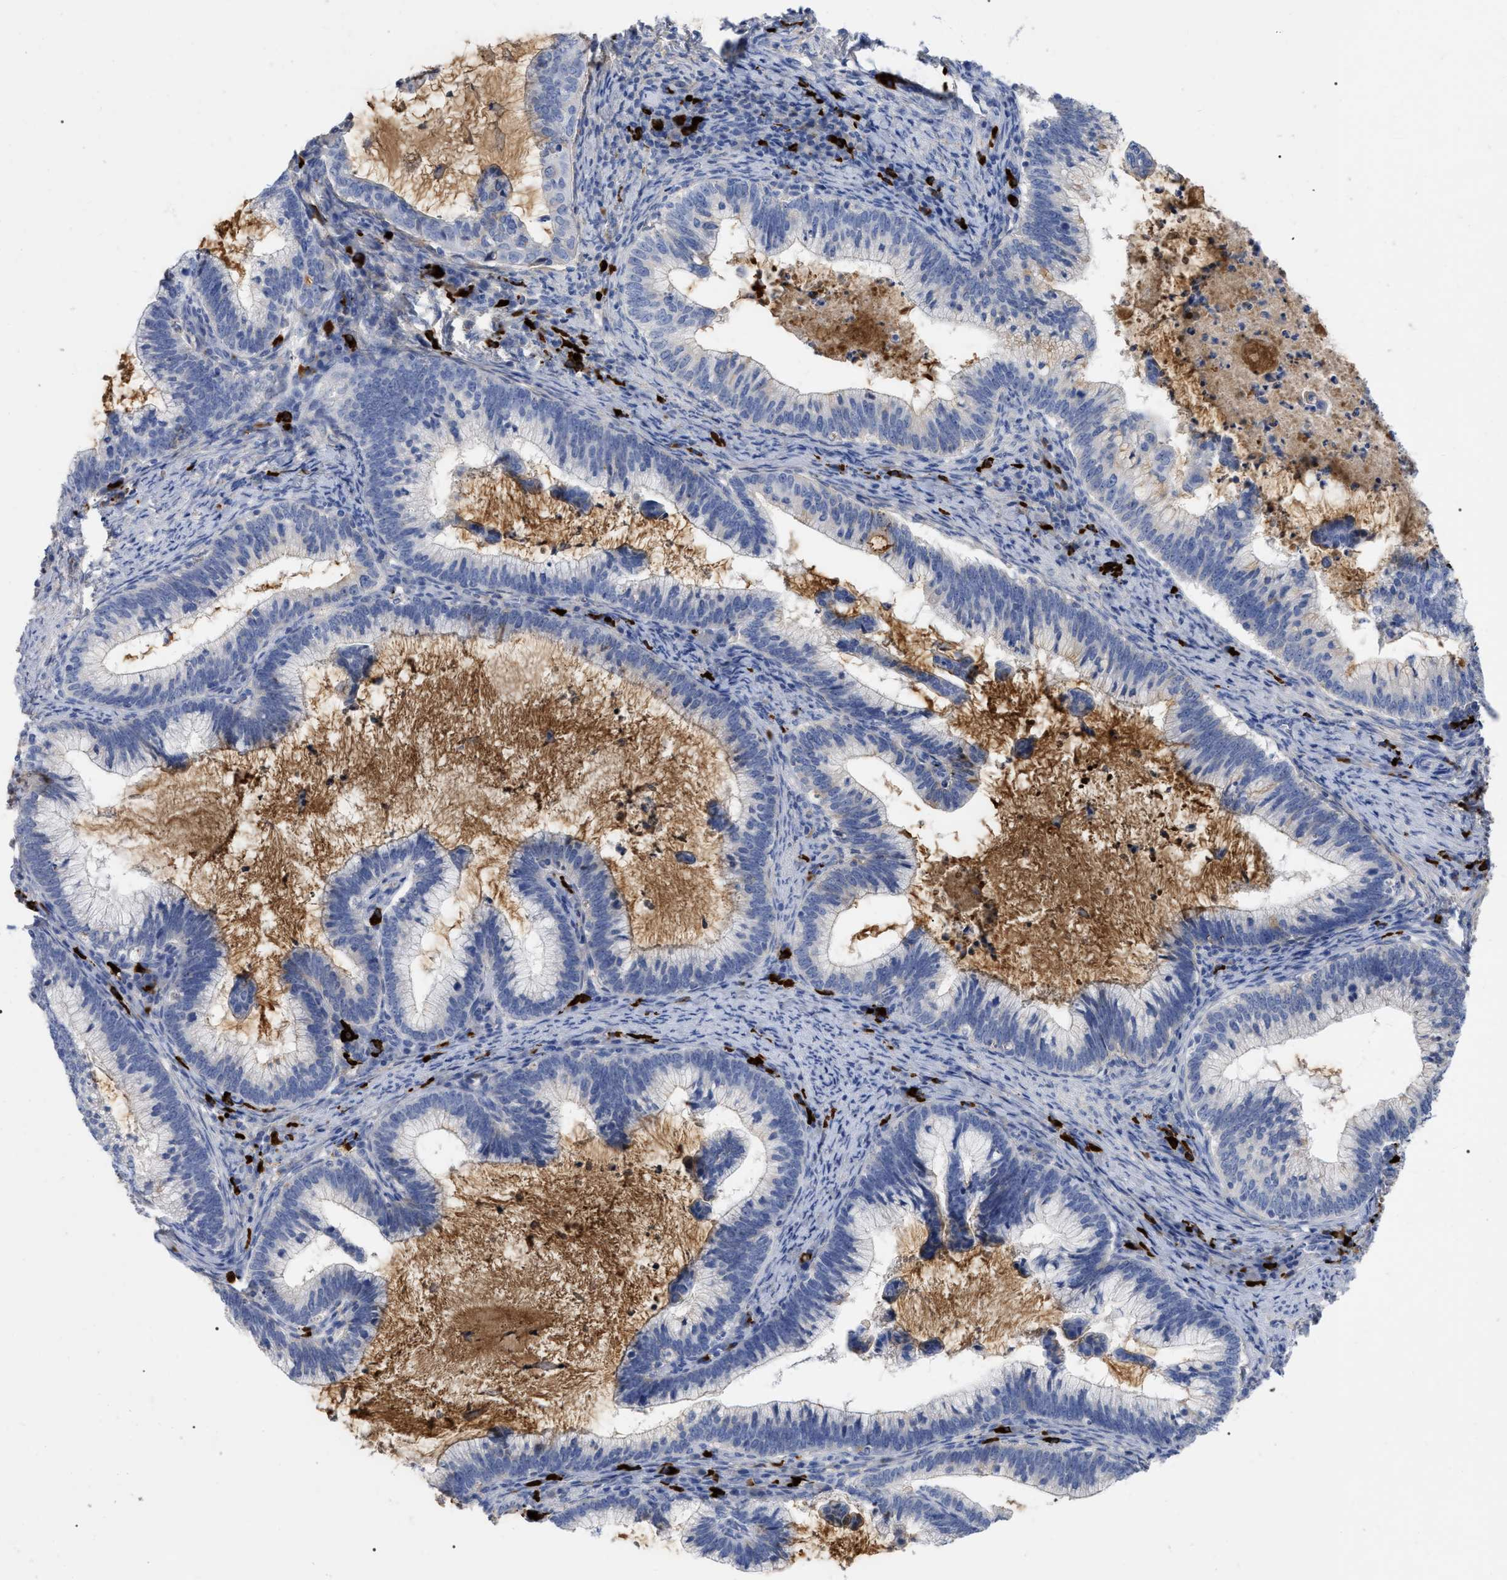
{"staining": {"intensity": "negative", "quantity": "none", "location": "none"}, "tissue": "cervical cancer", "cell_type": "Tumor cells", "image_type": "cancer", "snomed": [{"axis": "morphology", "description": "Adenocarcinoma, NOS"}, {"axis": "topography", "description": "Cervix"}], "caption": "This micrograph is of cervical cancer (adenocarcinoma) stained with immunohistochemistry to label a protein in brown with the nuclei are counter-stained blue. There is no positivity in tumor cells. (Immunohistochemistry, brightfield microscopy, high magnification).", "gene": "IGHV5-51", "patient": {"sex": "female", "age": 36}}